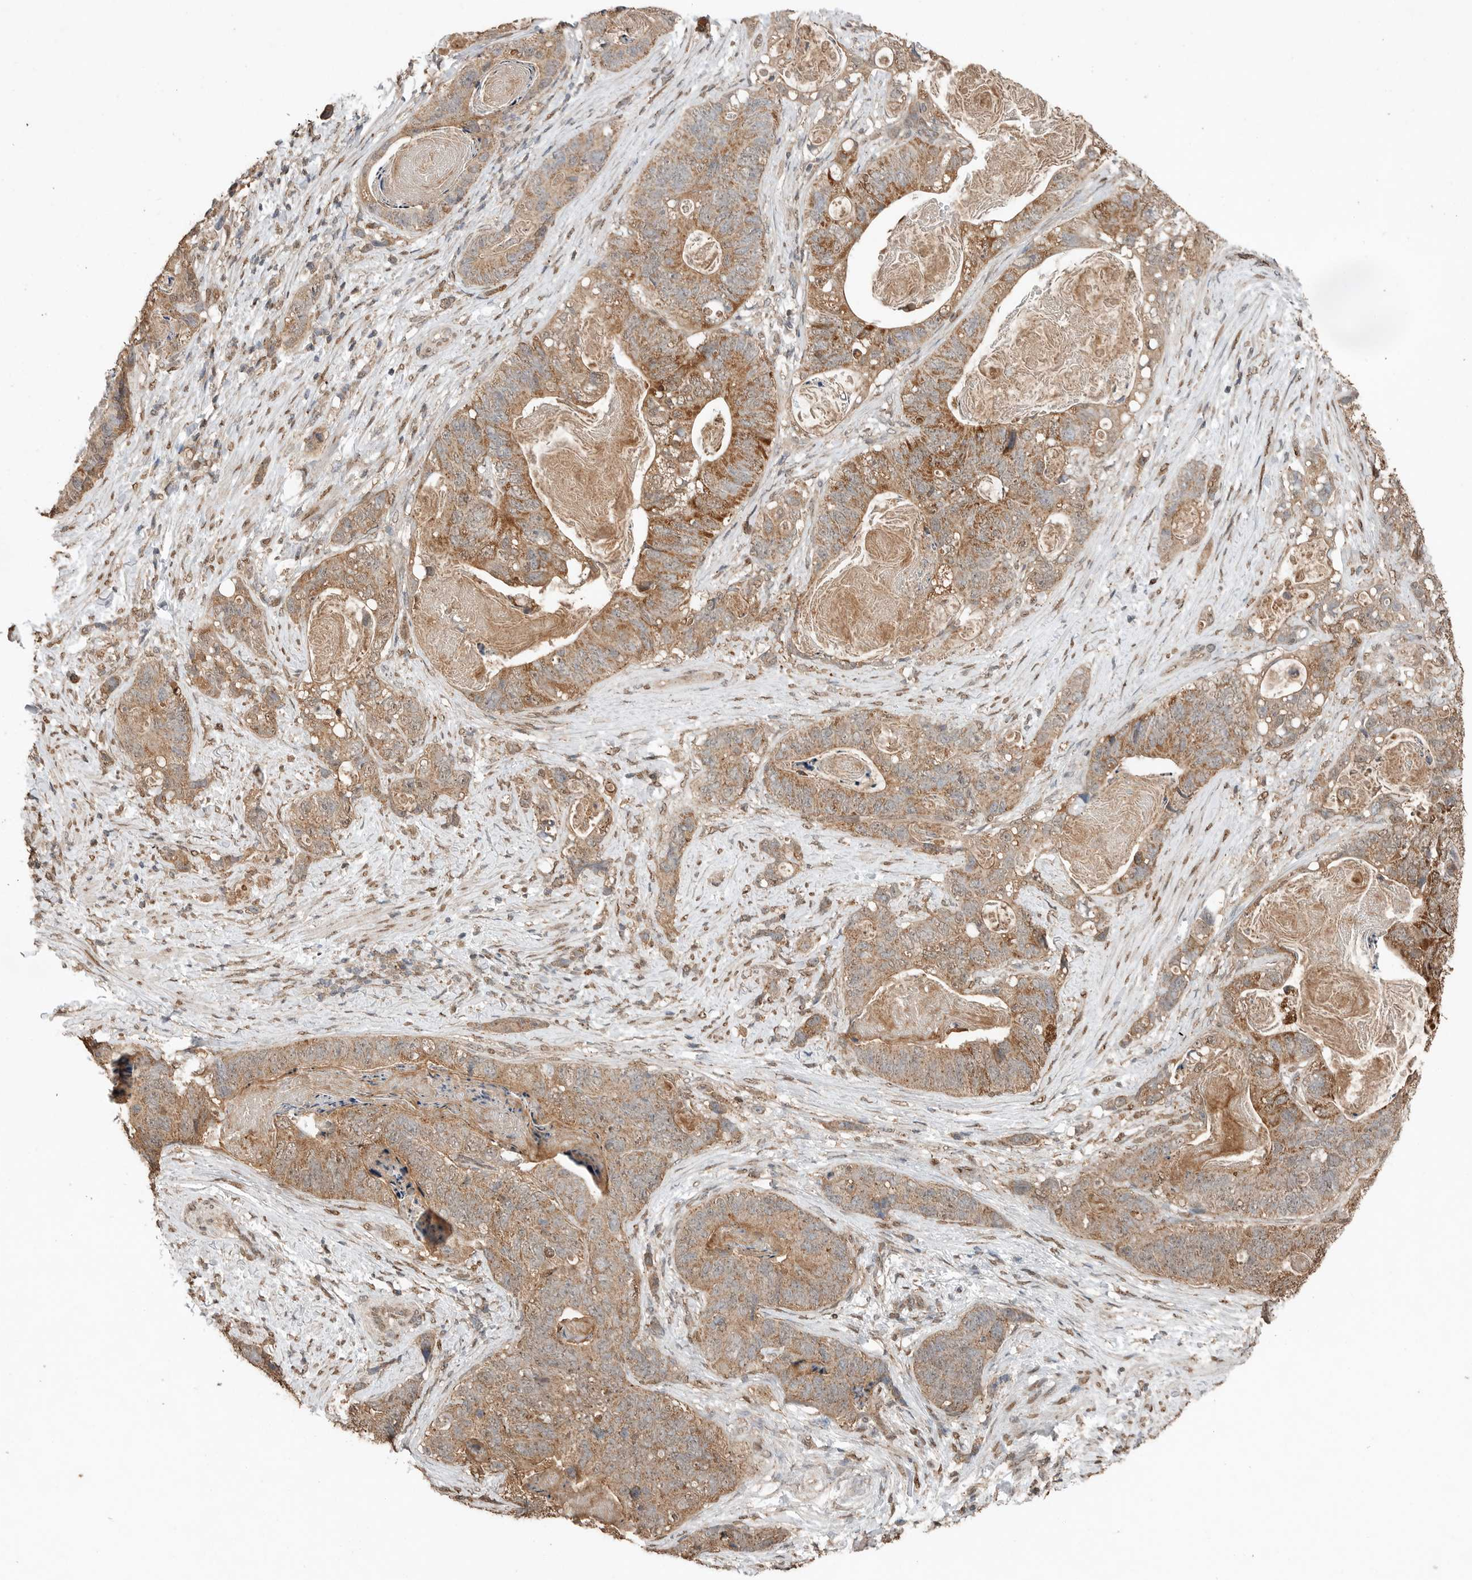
{"staining": {"intensity": "moderate", "quantity": ">75%", "location": "cytoplasmic/membranous"}, "tissue": "stomach cancer", "cell_type": "Tumor cells", "image_type": "cancer", "snomed": [{"axis": "morphology", "description": "Normal tissue, NOS"}, {"axis": "morphology", "description": "Adenocarcinoma, NOS"}, {"axis": "topography", "description": "Stomach"}], "caption": "An image showing moderate cytoplasmic/membranous positivity in approximately >75% of tumor cells in stomach adenocarcinoma, as visualized by brown immunohistochemical staining.", "gene": "BLZF1", "patient": {"sex": "female", "age": 89}}